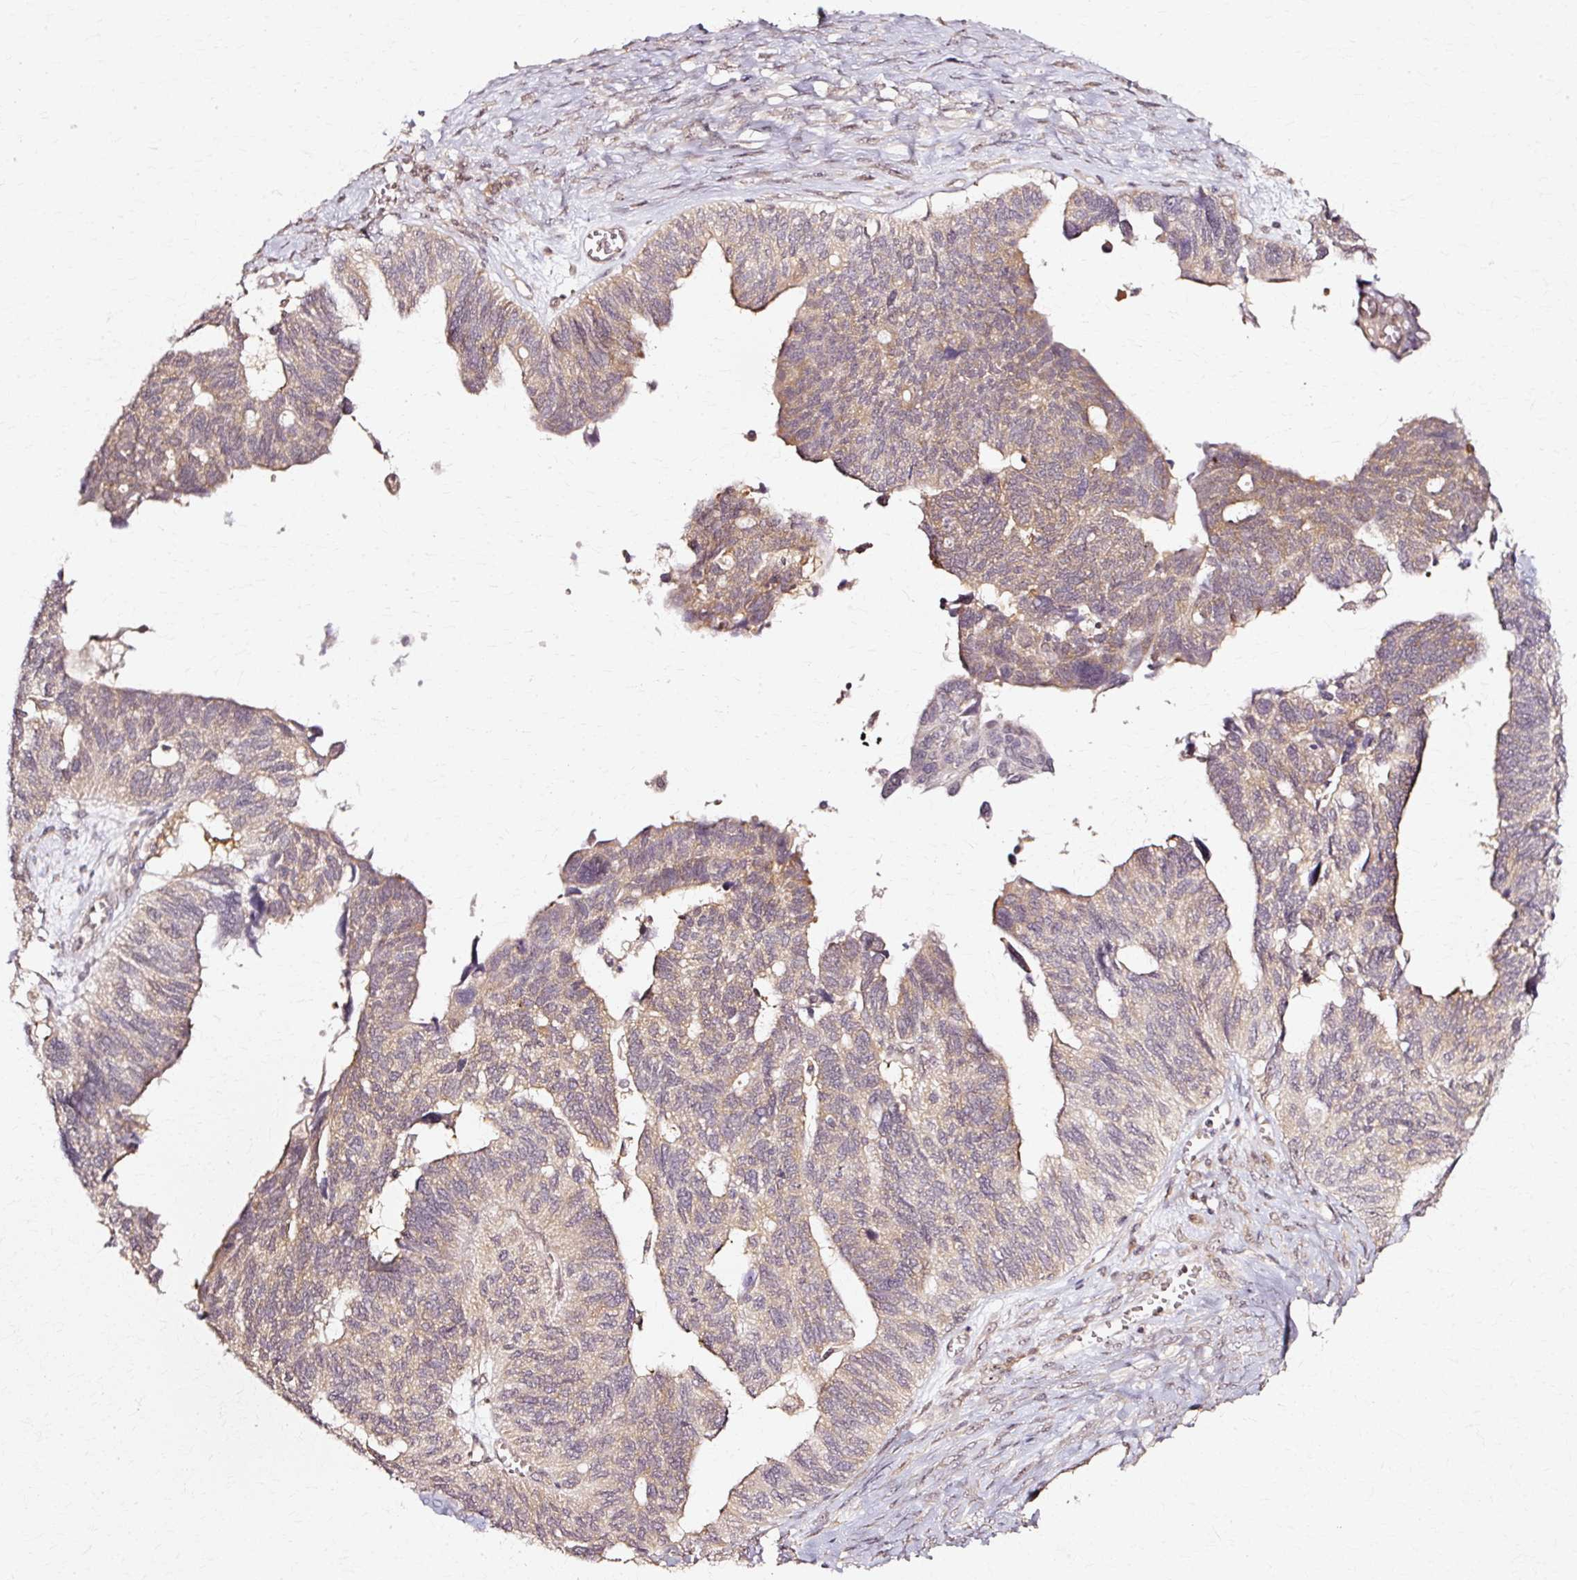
{"staining": {"intensity": "weak", "quantity": ">75%", "location": "cytoplasmic/membranous"}, "tissue": "ovarian cancer", "cell_type": "Tumor cells", "image_type": "cancer", "snomed": [{"axis": "morphology", "description": "Cystadenocarcinoma, serous, NOS"}, {"axis": "topography", "description": "Ovary"}], "caption": "Ovarian serous cystadenocarcinoma was stained to show a protein in brown. There is low levels of weak cytoplasmic/membranous positivity in approximately >75% of tumor cells.", "gene": "RGPD5", "patient": {"sex": "female", "age": 79}}